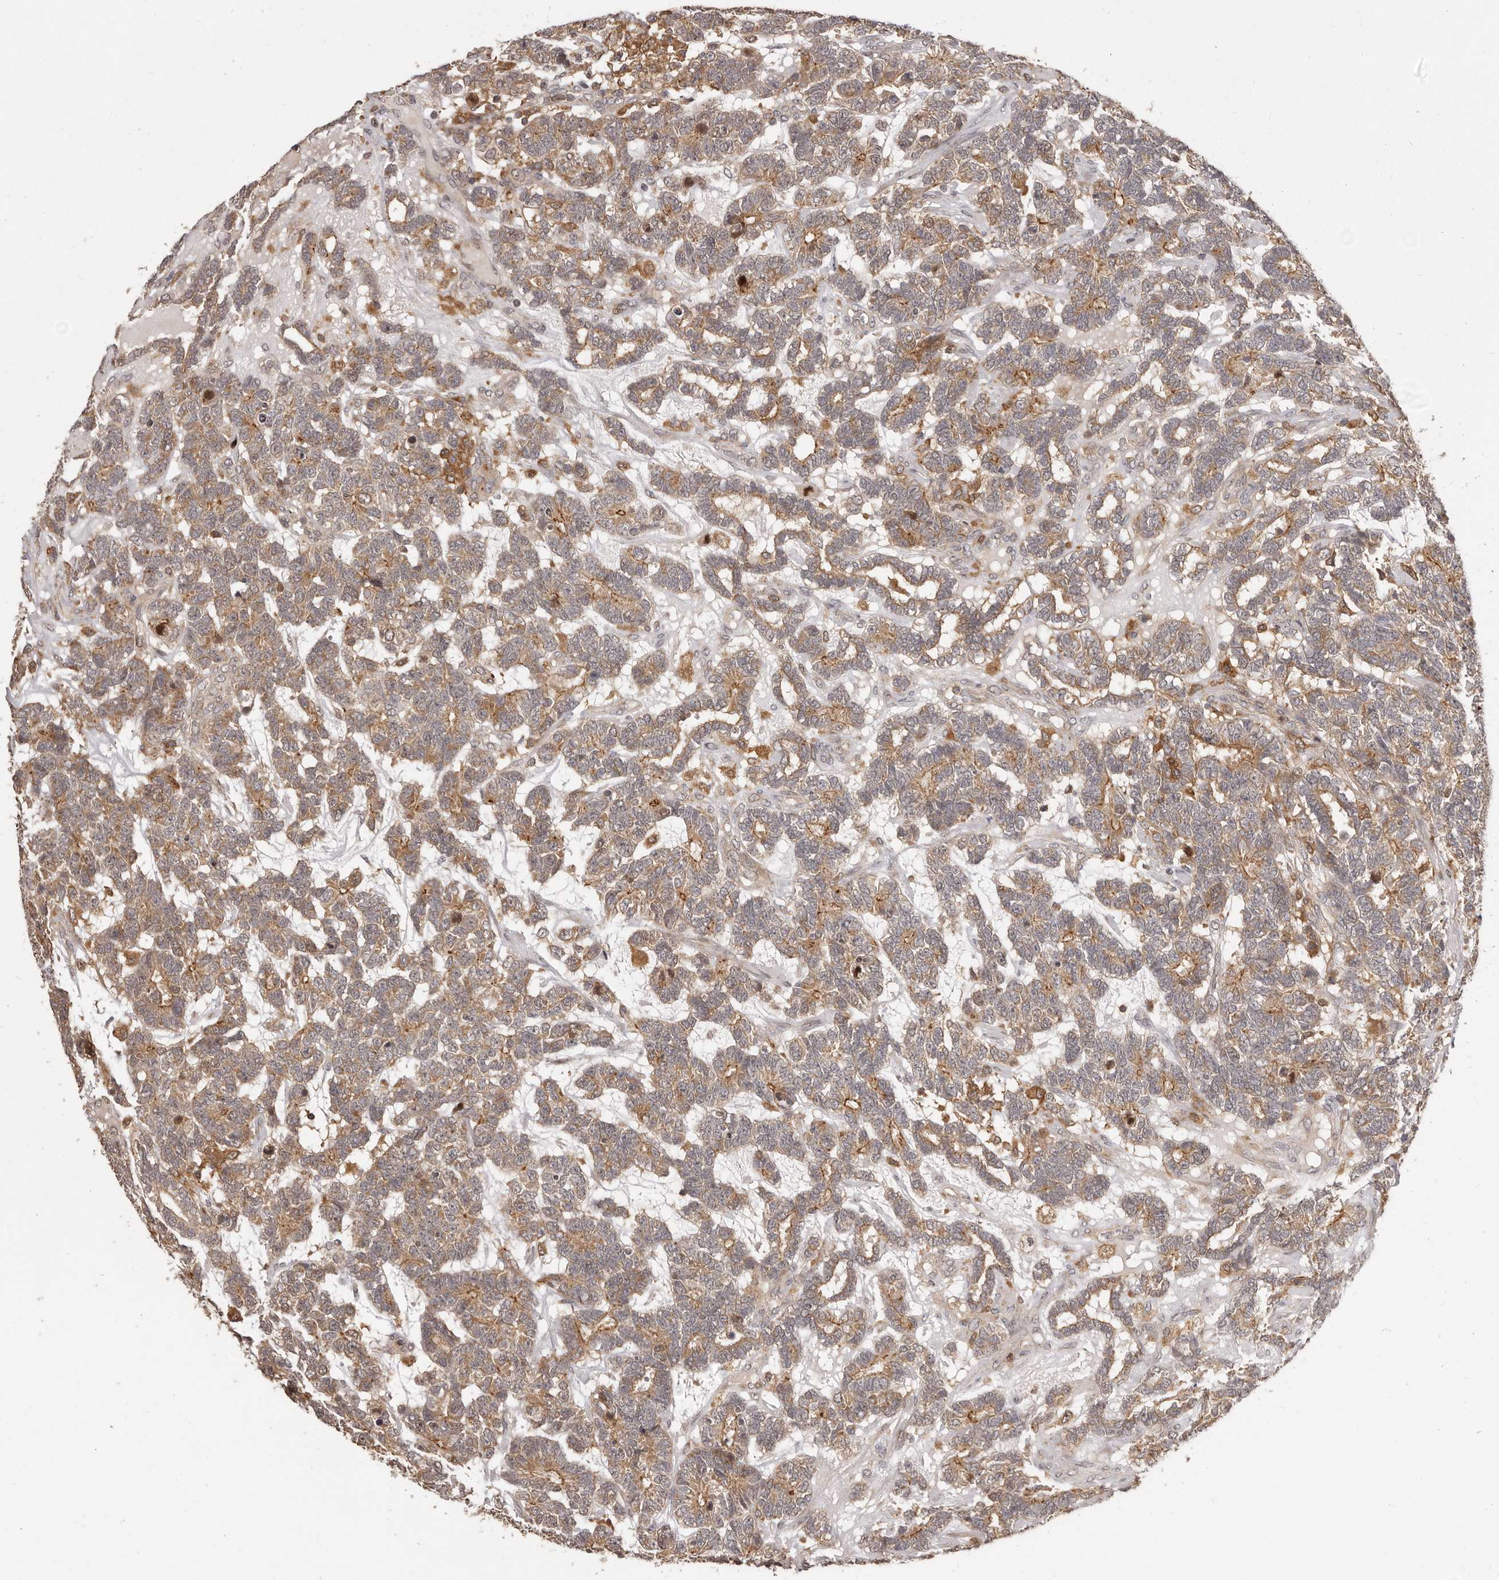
{"staining": {"intensity": "moderate", "quantity": ">75%", "location": "cytoplasmic/membranous"}, "tissue": "testis cancer", "cell_type": "Tumor cells", "image_type": "cancer", "snomed": [{"axis": "morphology", "description": "Carcinoma, Embryonal, NOS"}, {"axis": "topography", "description": "Testis"}], "caption": "Embryonal carcinoma (testis) was stained to show a protein in brown. There is medium levels of moderate cytoplasmic/membranous staining in about >75% of tumor cells.", "gene": "RNF187", "patient": {"sex": "male", "age": 26}}